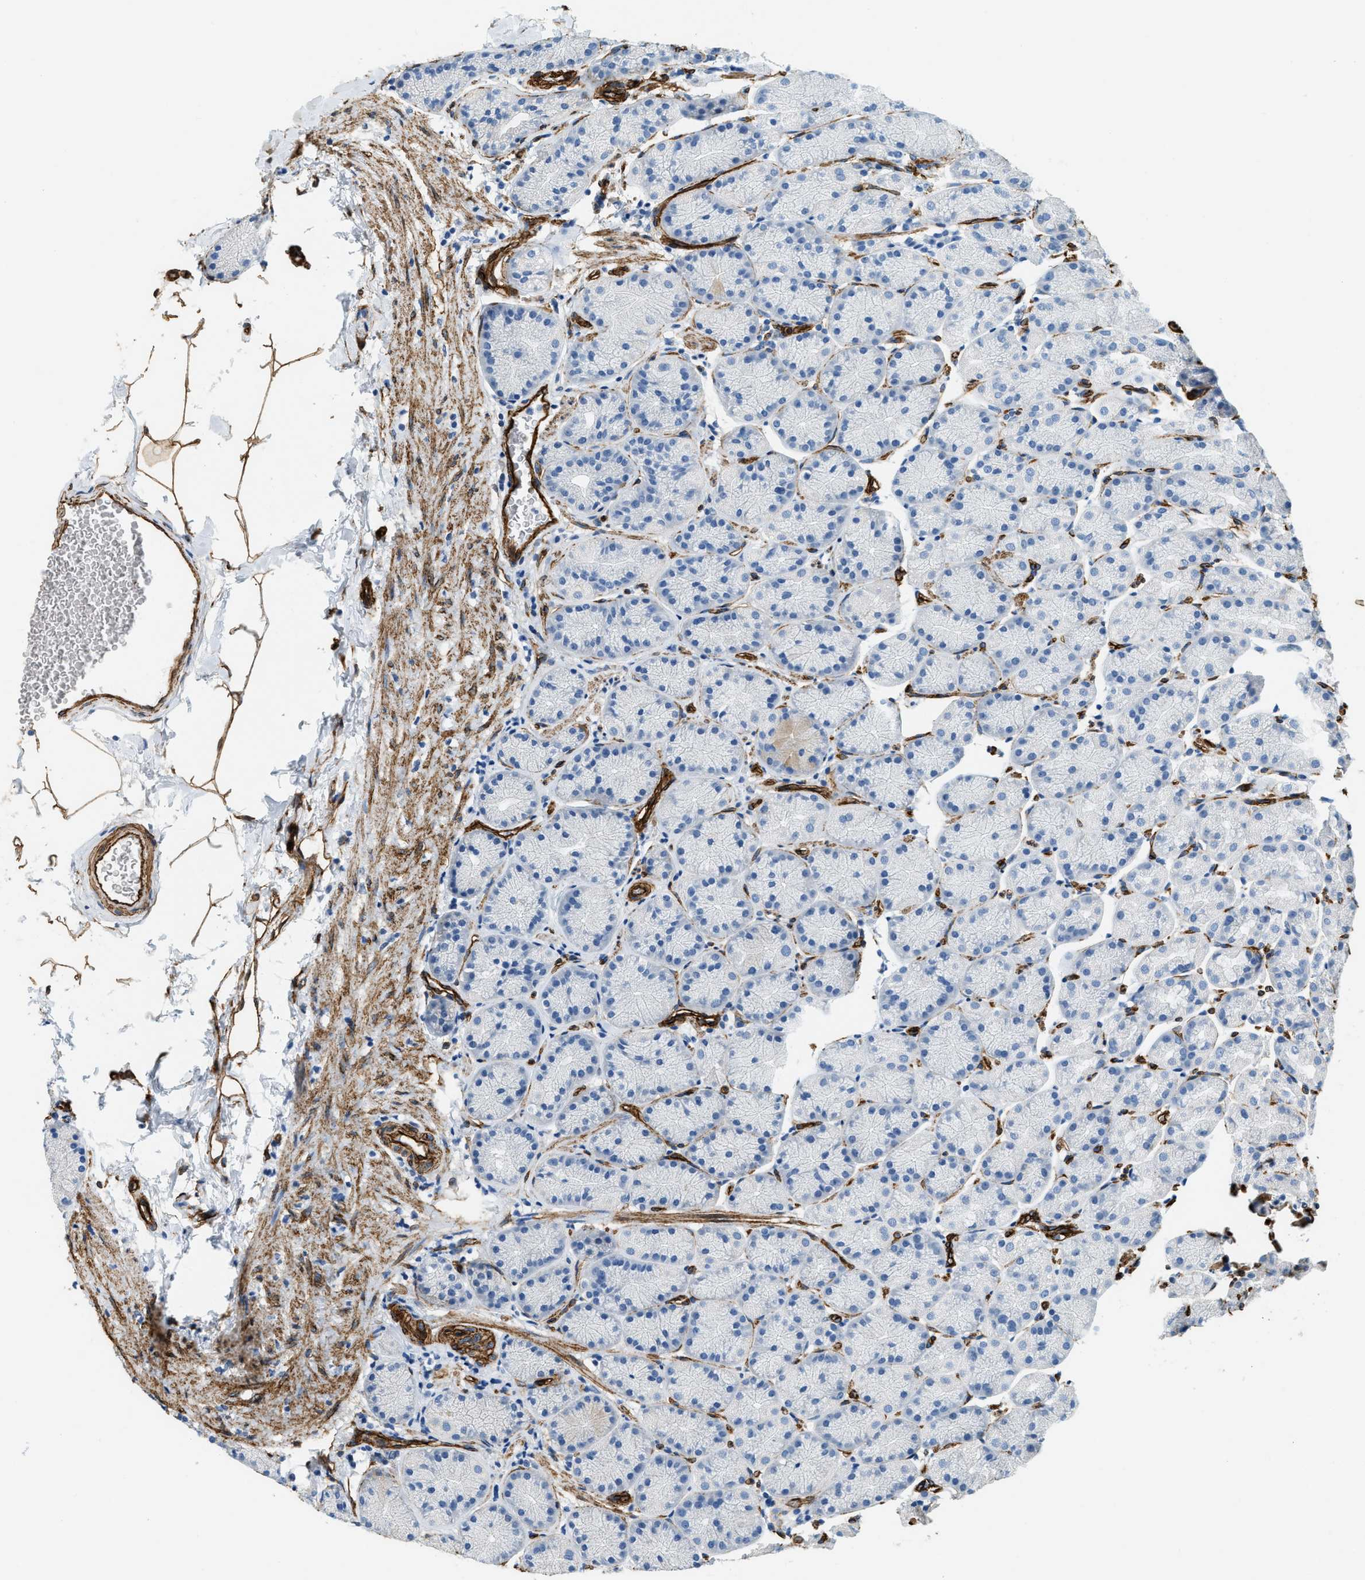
{"staining": {"intensity": "negative", "quantity": "none", "location": "none"}, "tissue": "stomach", "cell_type": "Glandular cells", "image_type": "normal", "snomed": [{"axis": "morphology", "description": "Normal tissue, NOS"}, {"axis": "topography", "description": "Stomach"}], "caption": "This is a histopathology image of immunohistochemistry (IHC) staining of benign stomach, which shows no staining in glandular cells.", "gene": "TMEM43", "patient": {"sex": "male", "age": 42}}